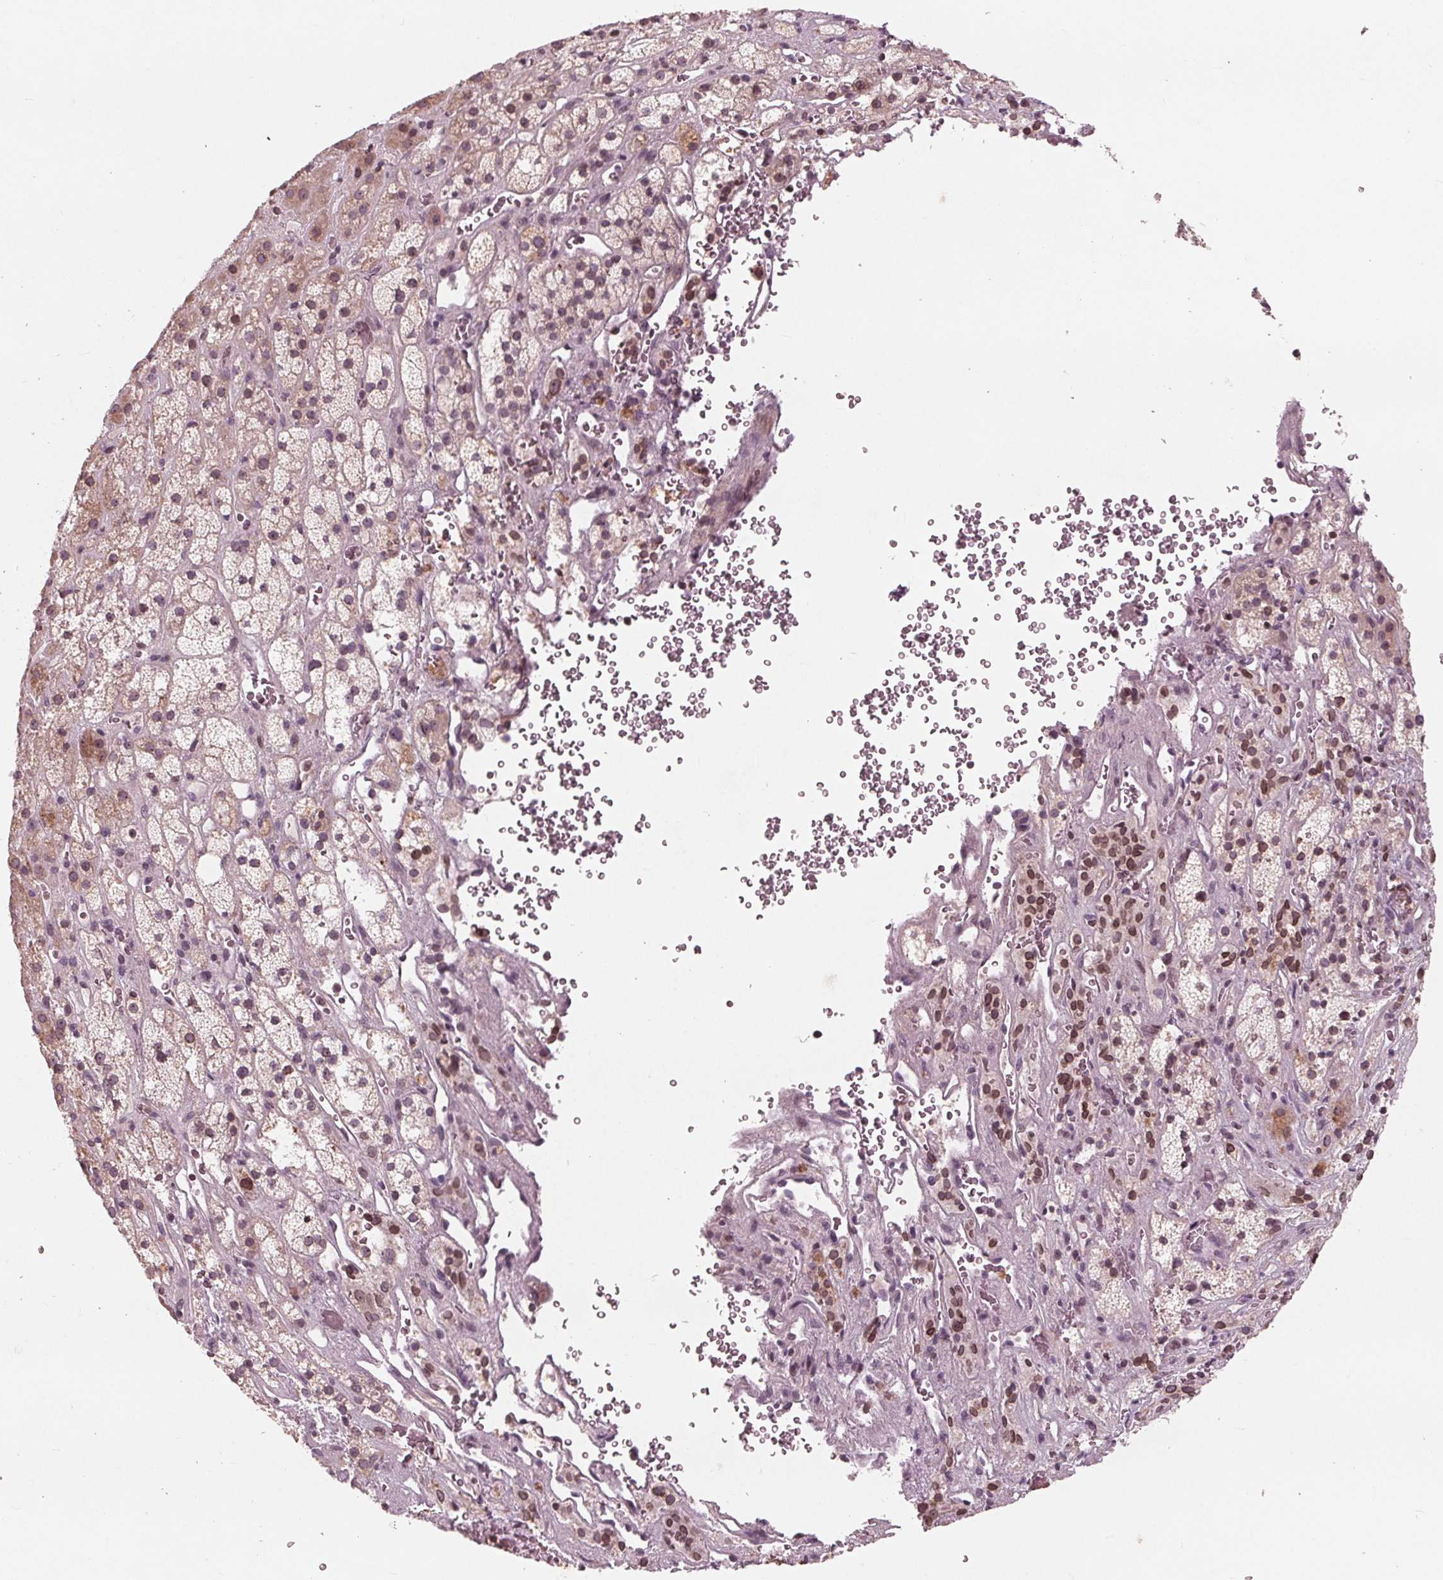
{"staining": {"intensity": "weak", "quantity": "25%-75%", "location": "cytoplasmic/membranous,nuclear"}, "tissue": "adrenal gland", "cell_type": "Glandular cells", "image_type": "normal", "snomed": [{"axis": "morphology", "description": "Normal tissue, NOS"}, {"axis": "topography", "description": "Adrenal gland"}], "caption": "A micrograph showing weak cytoplasmic/membranous,nuclear positivity in approximately 25%-75% of glandular cells in normal adrenal gland, as visualized by brown immunohistochemical staining.", "gene": "NUP210", "patient": {"sex": "male", "age": 57}}